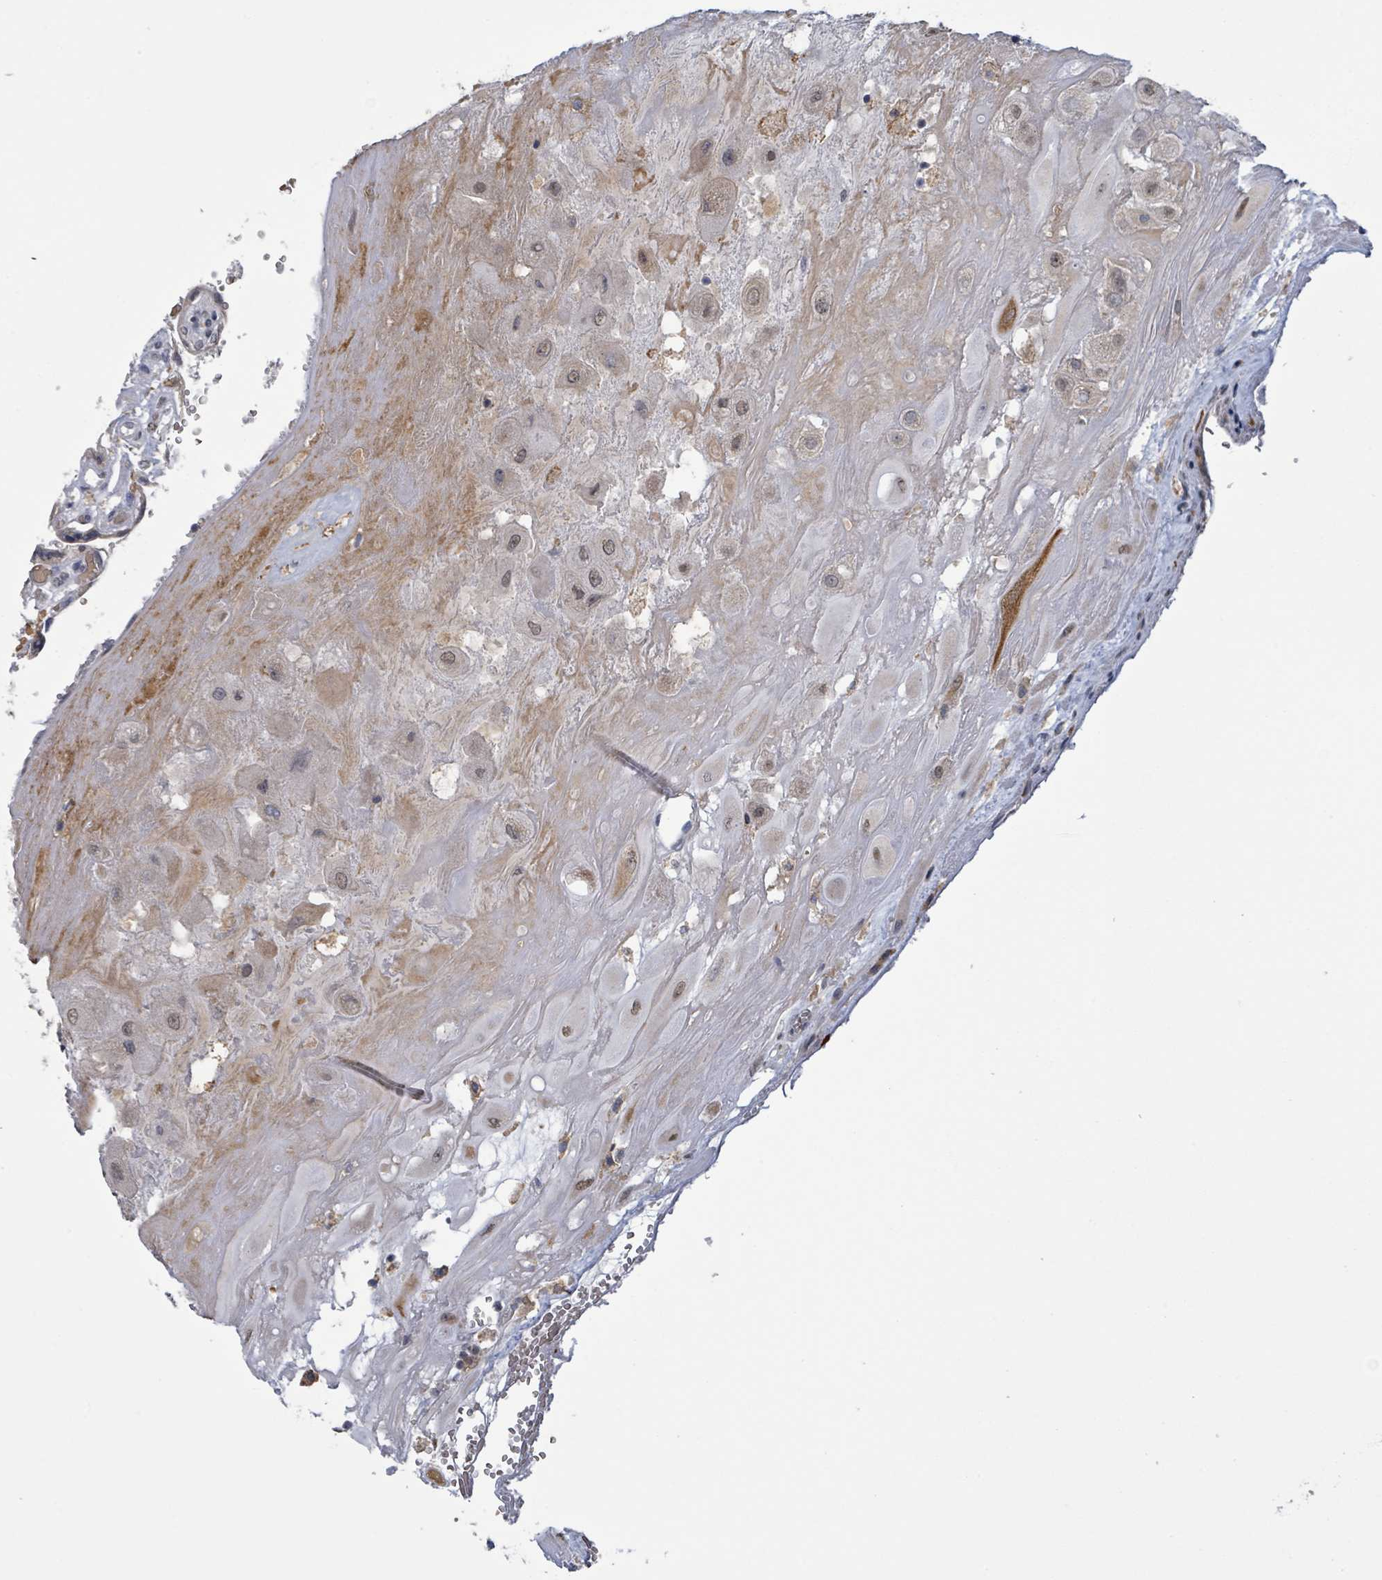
{"staining": {"intensity": "moderate", "quantity": "<25%", "location": "nuclear"}, "tissue": "placenta", "cell_type": "Decidual cells", "image_type": "normal", "snomed": [{"axis": "morphology", "description": "Normal tissue, NOS"}, {"axis": "topography", "description": "Placenta"}], "caption": "Human placenta stained with a brown dye reveals moderate nuclear positive staining in about <25% of decidual cells.", "gene": "SEBOX", "patient": {"sex": "female", "age": 32}}